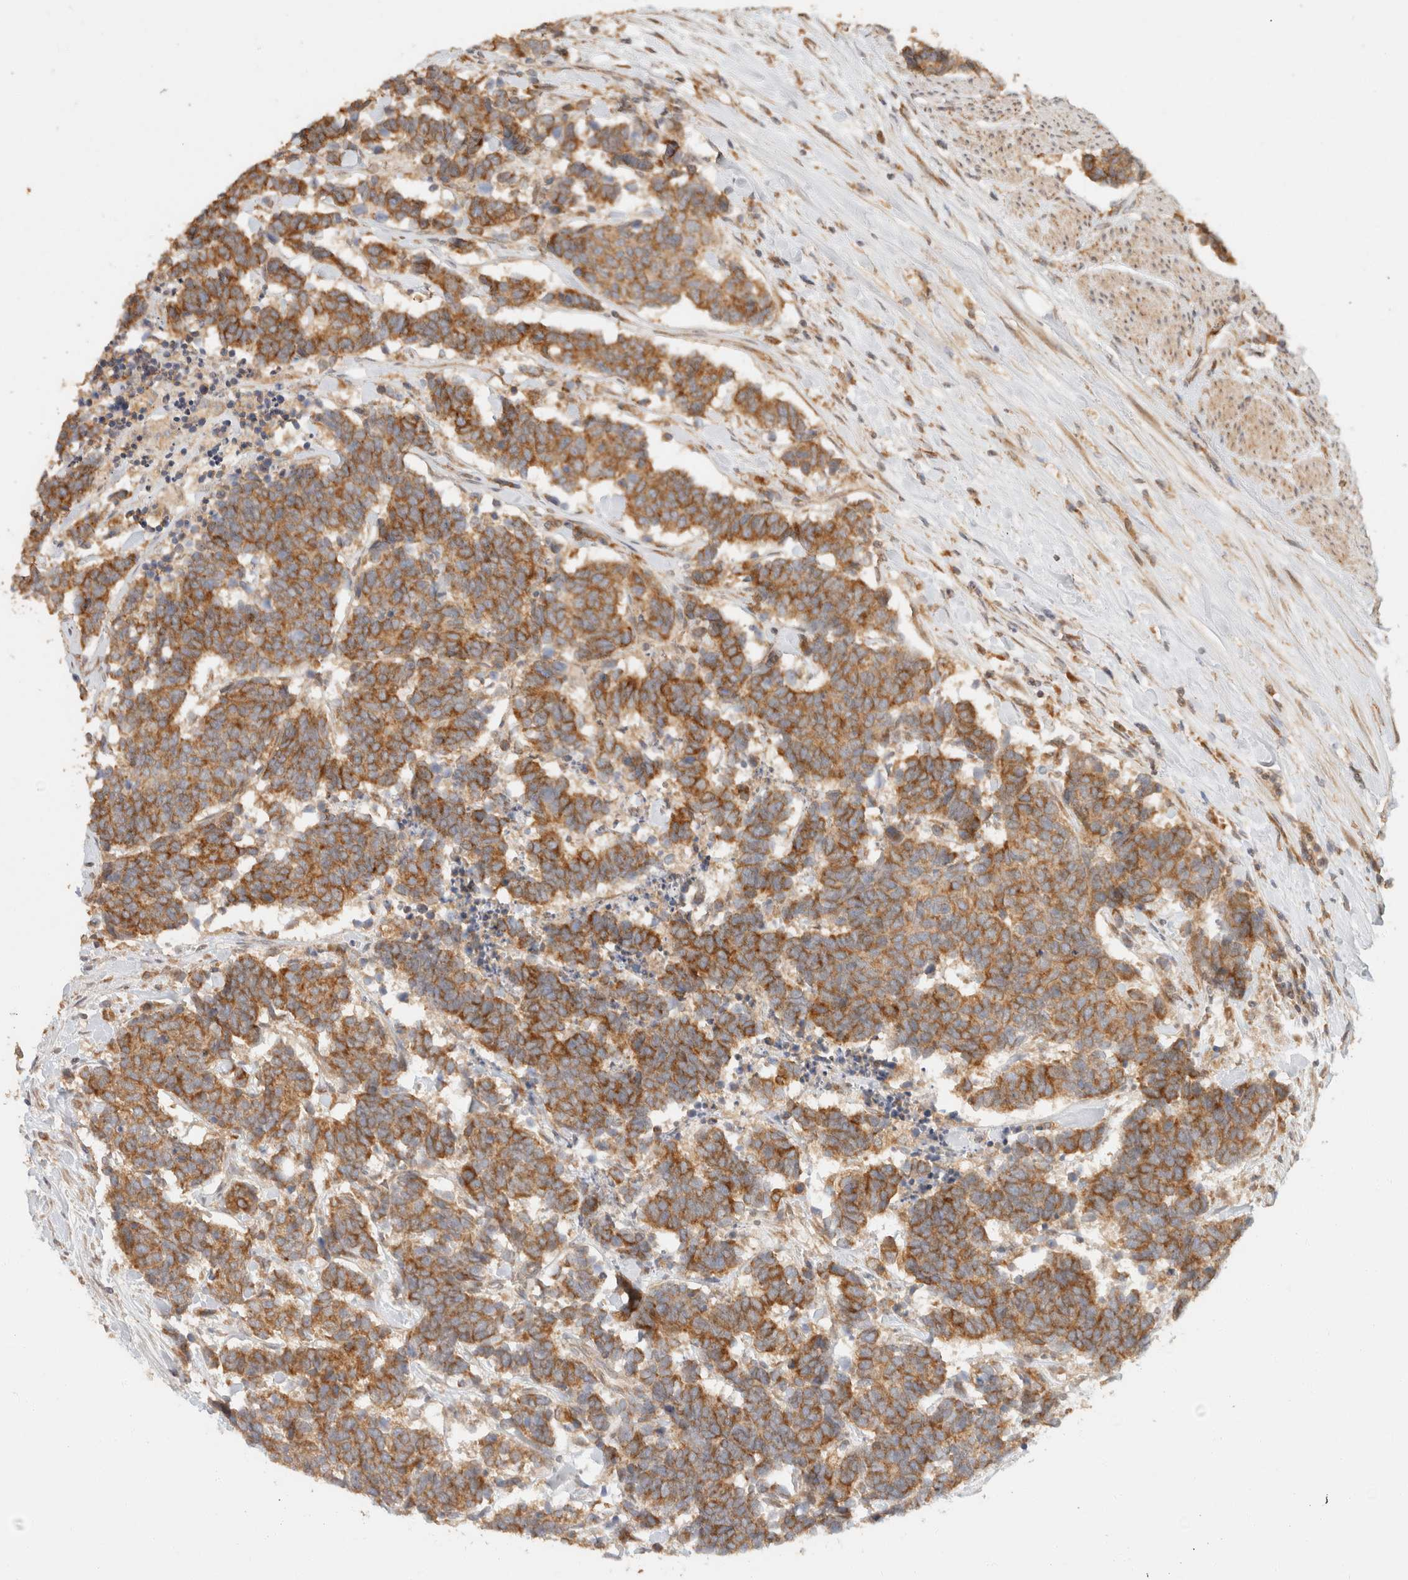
{"staining": {"intensity": "moderate", "quantity": ">75%", "location": "cytoplasmic/membranous"}, "tissue": "carcinoid", "cell_type": "Tumor cells", "image_type": "cancer", "snomed": [{"axis": "morphology", "description": "Carcinoma, NOS"}, {"axis": "morphology", "description": "Carcinoid, malignant, NOS"}, {"axis": "topography", "description": "Urinary bladder"}], "caption": "IHC photomicrograph of carcinoma stained for a protein (brown), which displays medium levels of moderate cytoplasmic/membranous positivity in about >75% of tumor cells.", "gene": "TACC1", "patient": {"sex": "male", "age": 57}}